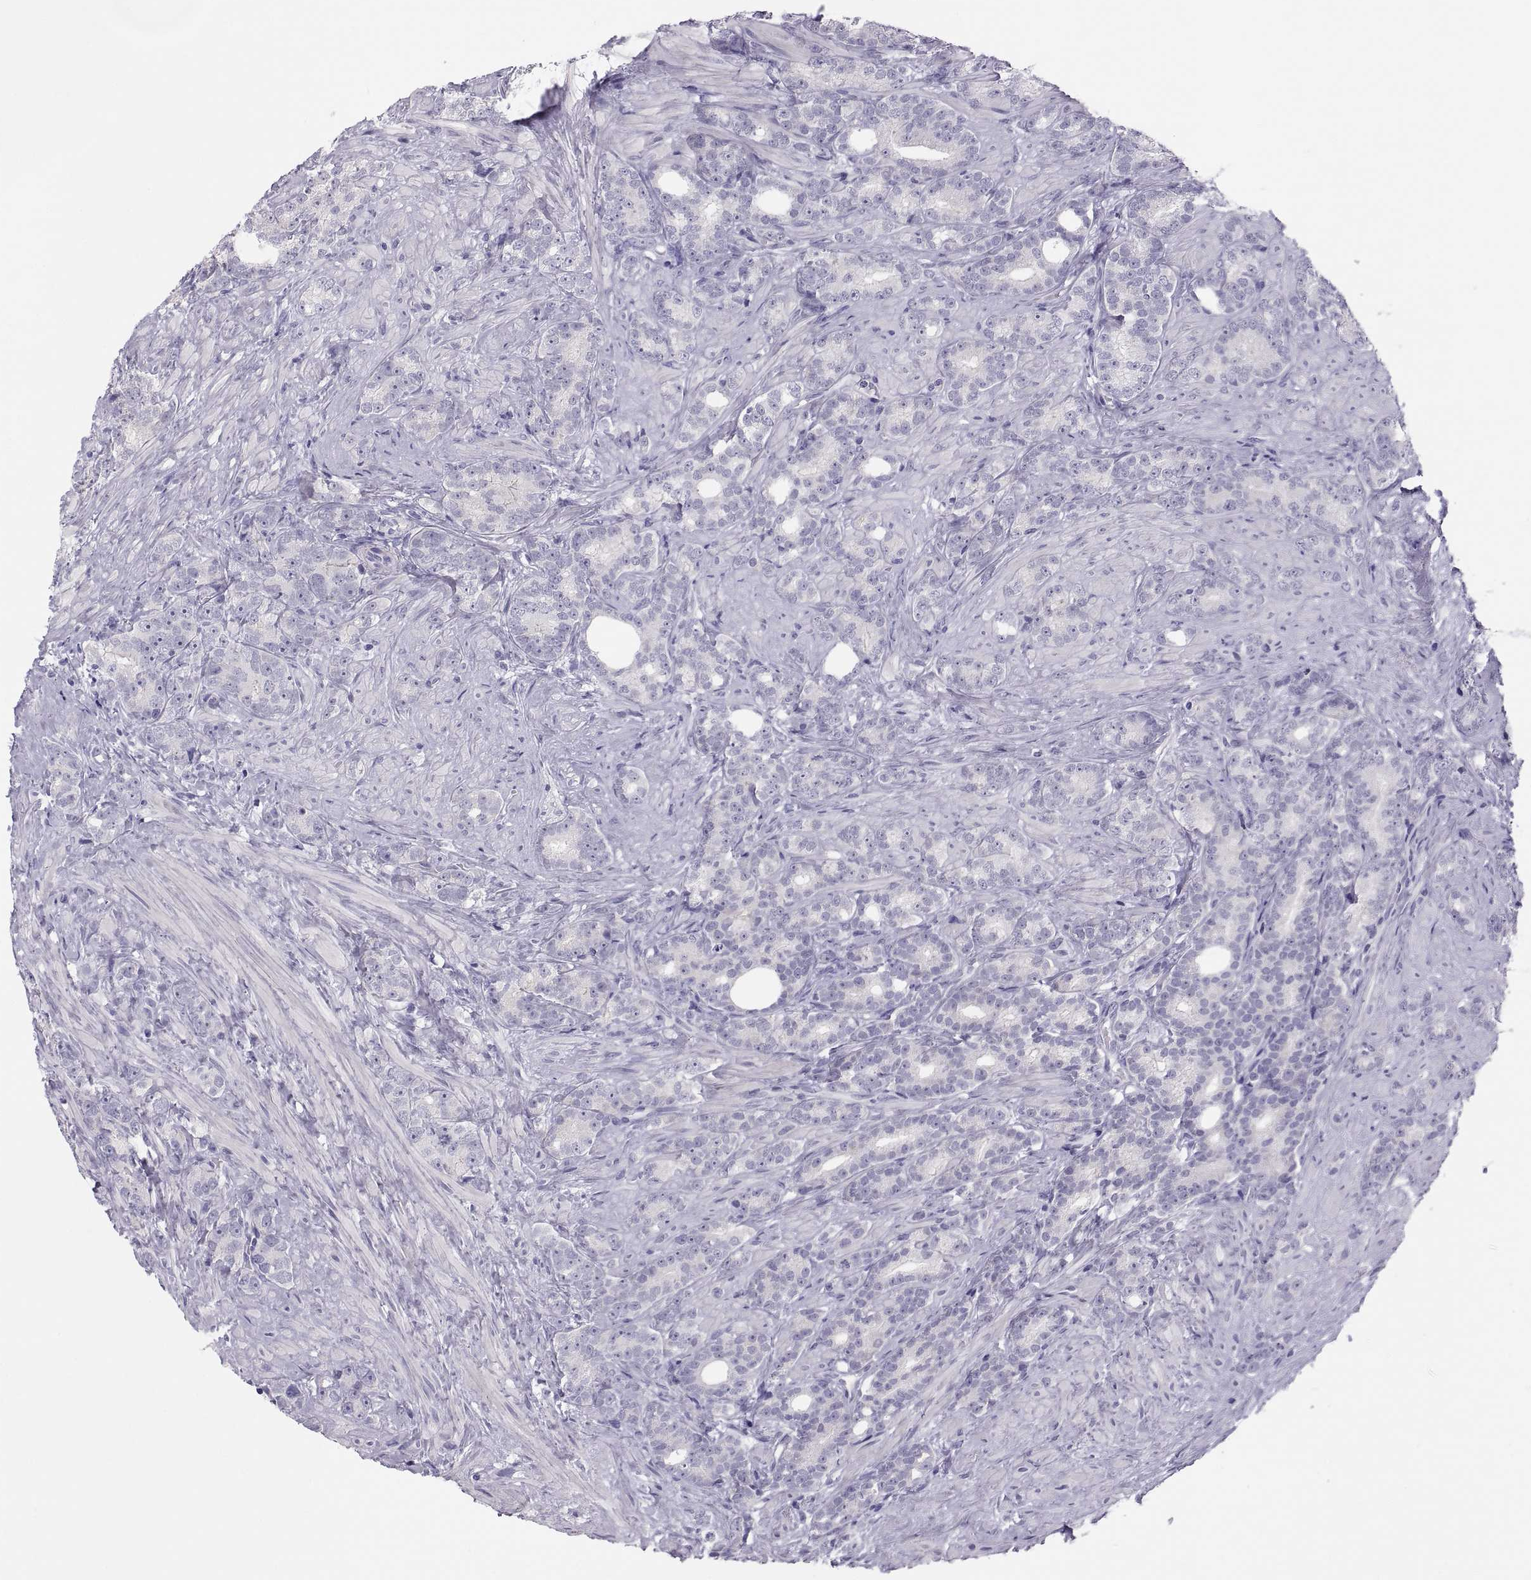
{"staining": {"intensity": "negative", "quantity": "none", "location": "none"}, "tissue": "prostate cancer", "cell_type": "Tumor cells", "image_type": "cancer", "snomed": [{"axis": "morphology", "description": "Adenocarcinoma, High grade"}, {"axis": "topography", "description": "Prostate"}], "caption": "Tumor cells show no significant positivity in prostate high-grade adenocarcinoma.", "gene": "RNASE12", "patient": {"sex": "male", "age": 90}}